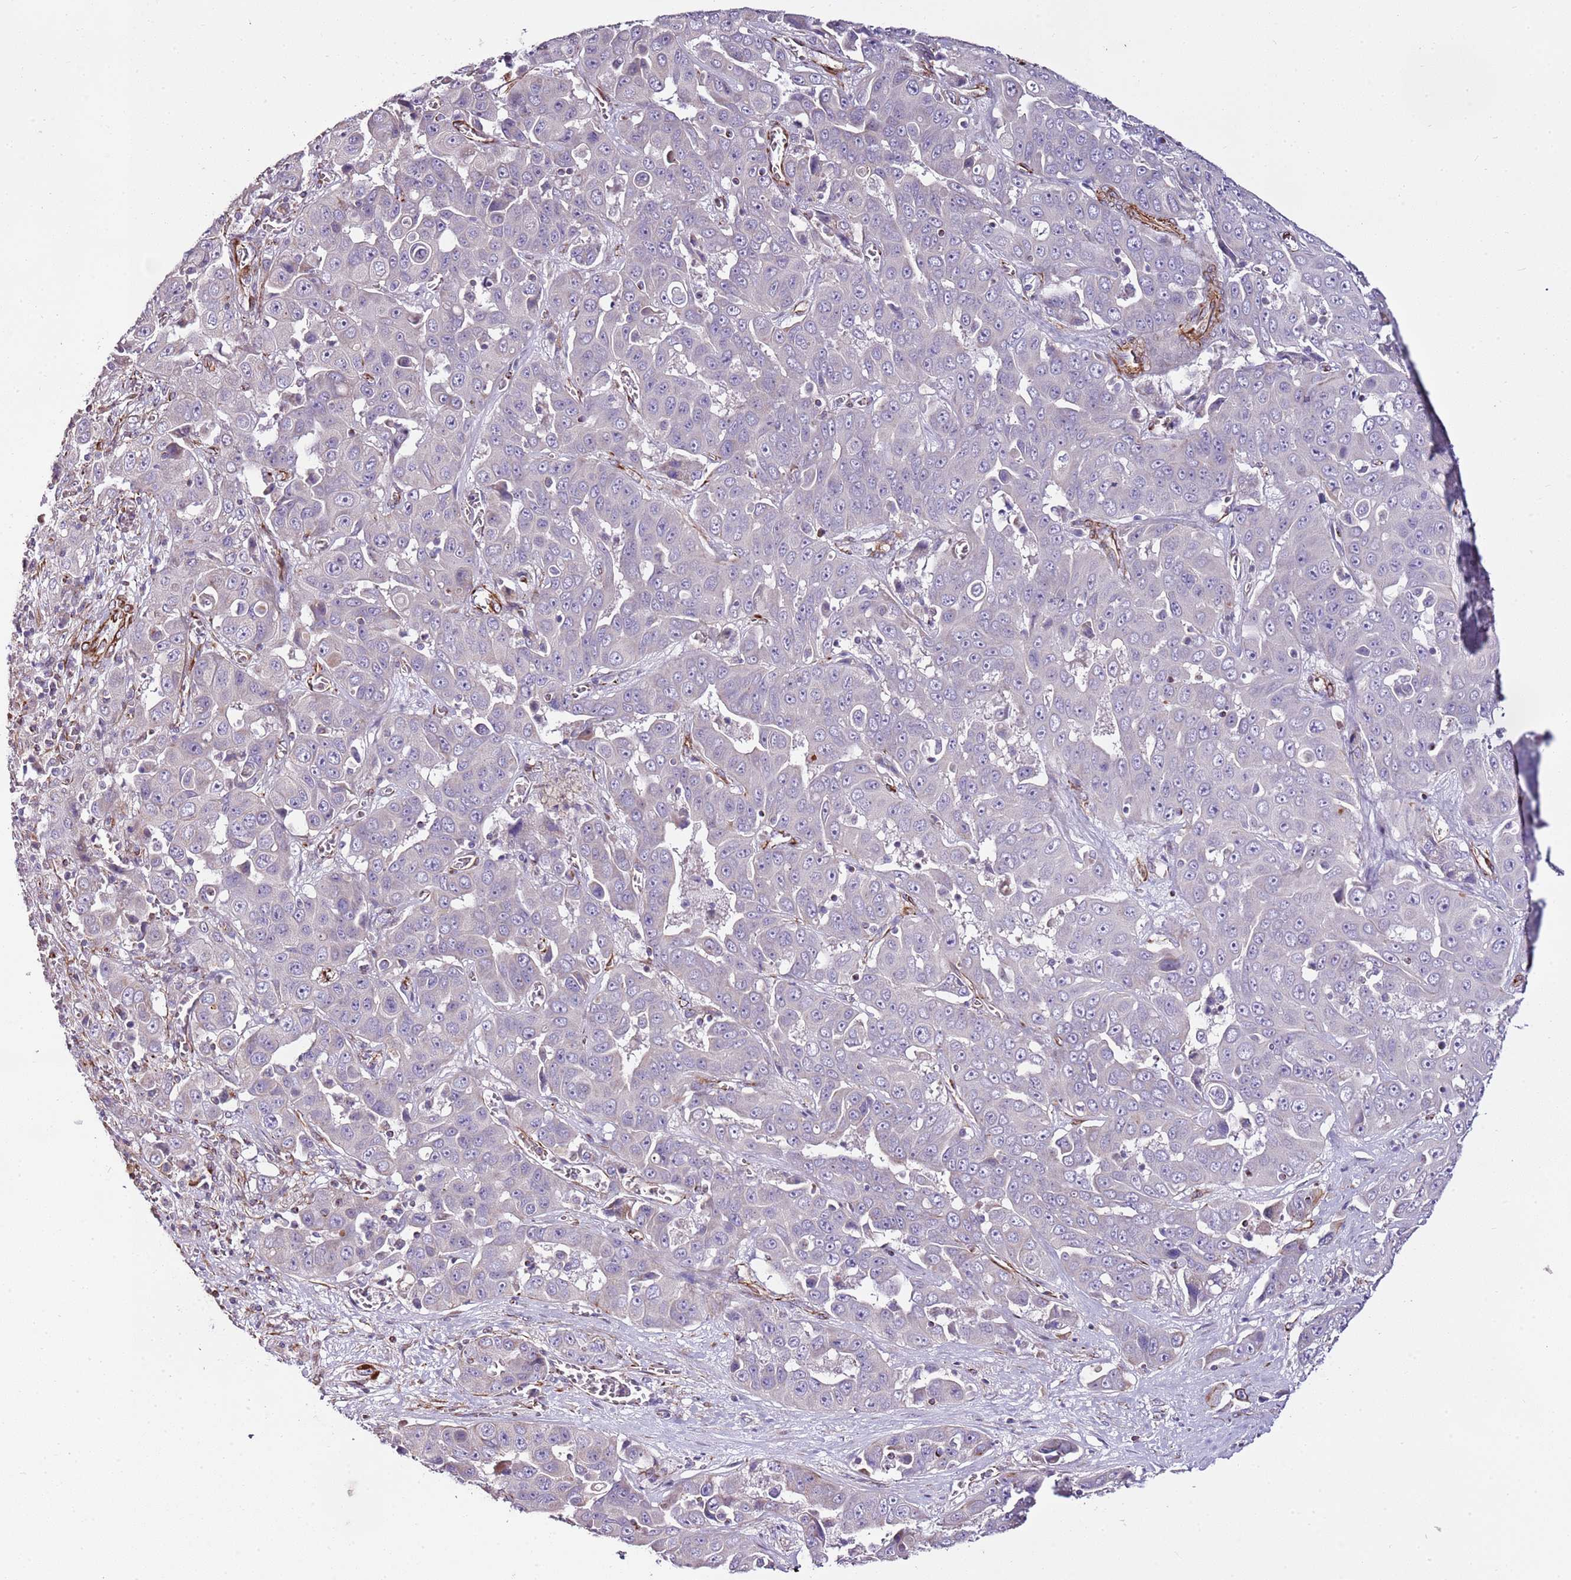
{"staining": {"intensity": "negative", "quantity": "none", "location": "none"}, "tissue": "liver cancer", "cell_type": "Tumor cells", "image_type": "cancer", "snomed": [{"axis": "morphology", "description": "Cholangiocarcinoma"}, {"axis": "topography", "description": "Liver"}], "caption": "There is no significant expression in tumor cells of liver cholangiocarcinoma.", "gene": "ZNF786", "patient": {"sex": "female", "age": 52}}